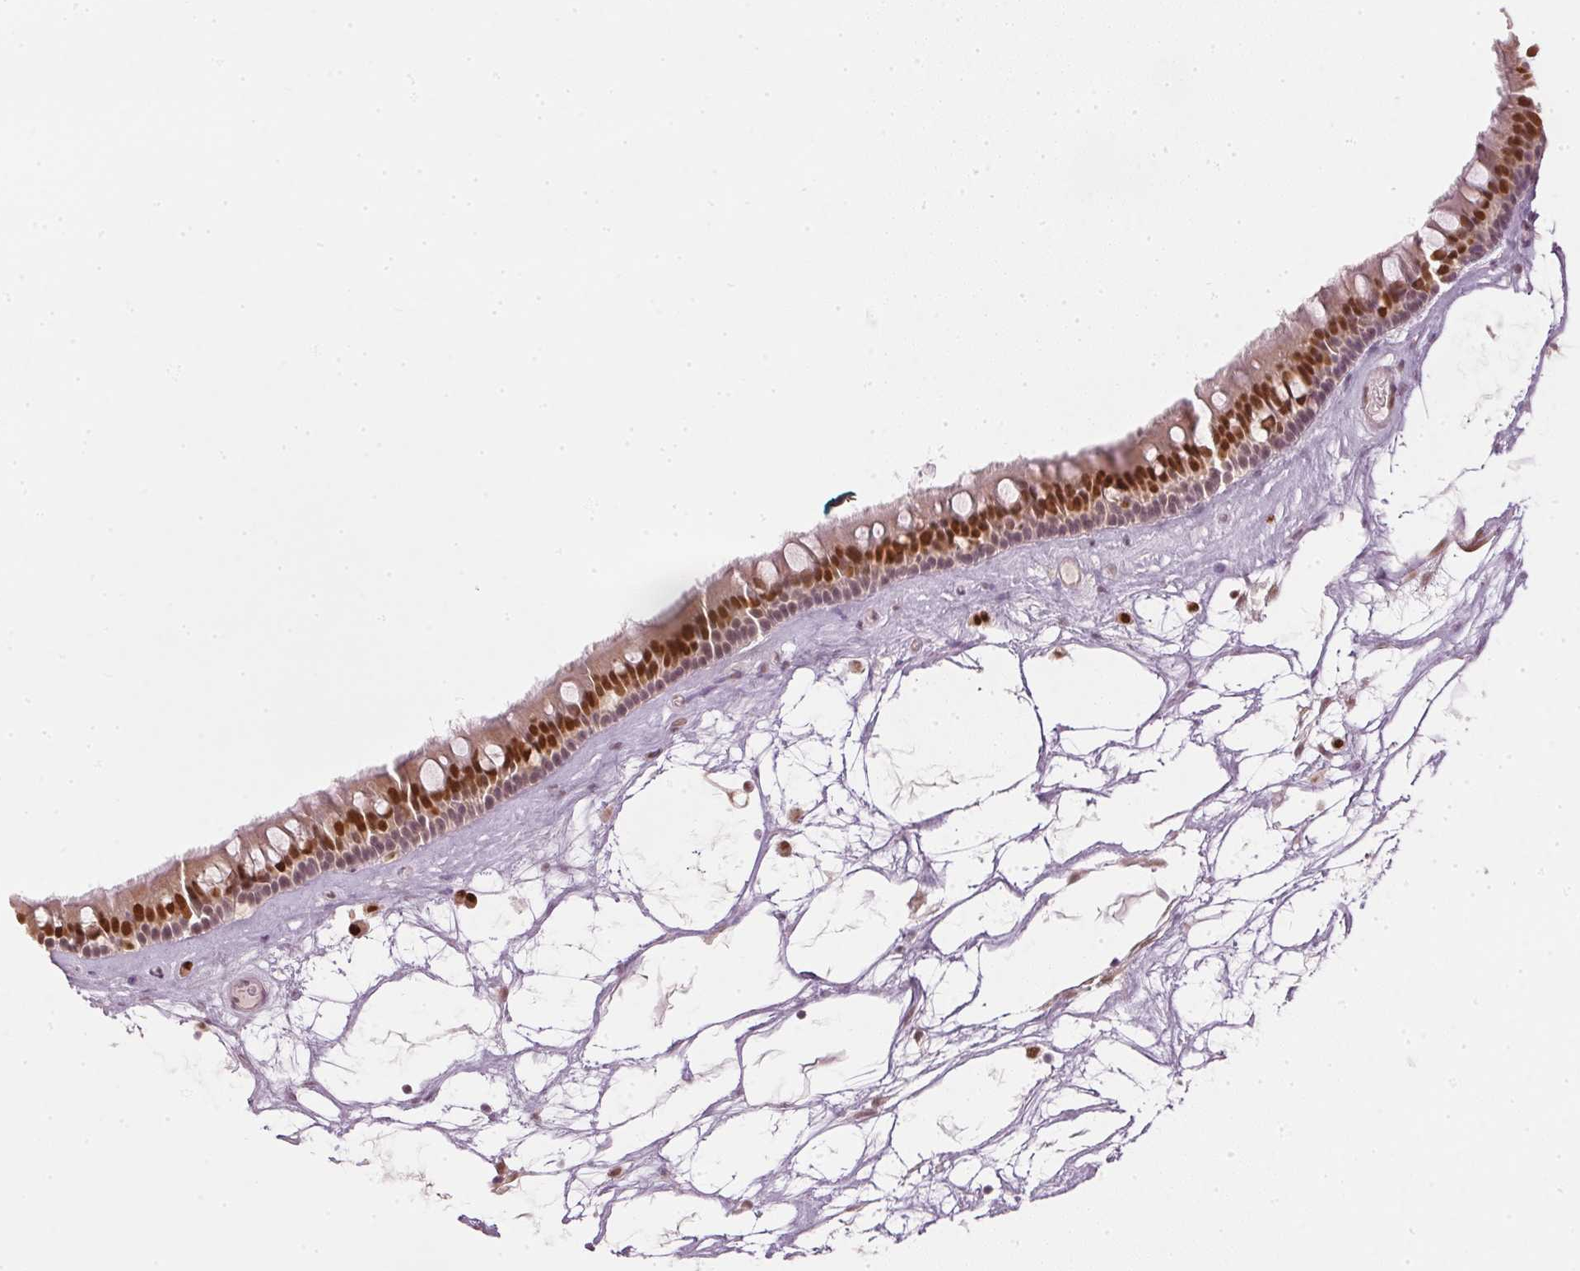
{"staining": {"intensity": "strong", "quantity": "25%-75%", "location": "nuclear"}, "tissue": "nasopharynx", "cell_type": "Respiratory epithelial cells", "image_type": "normal", "snomed": [{"axis": "morphology", "description": "Normal tissue, NOS"}, {"axis": "topography", "description": "Nasopharynx"}], "caption": "Protein expression analysis of unremarkable nasopharynx exhibits strong nuclear positivity in about 25%-75% of respiratory epithelial cells.", "gene": "ENSG00000267001", "patient": {"sex": "male", "age": 68}}